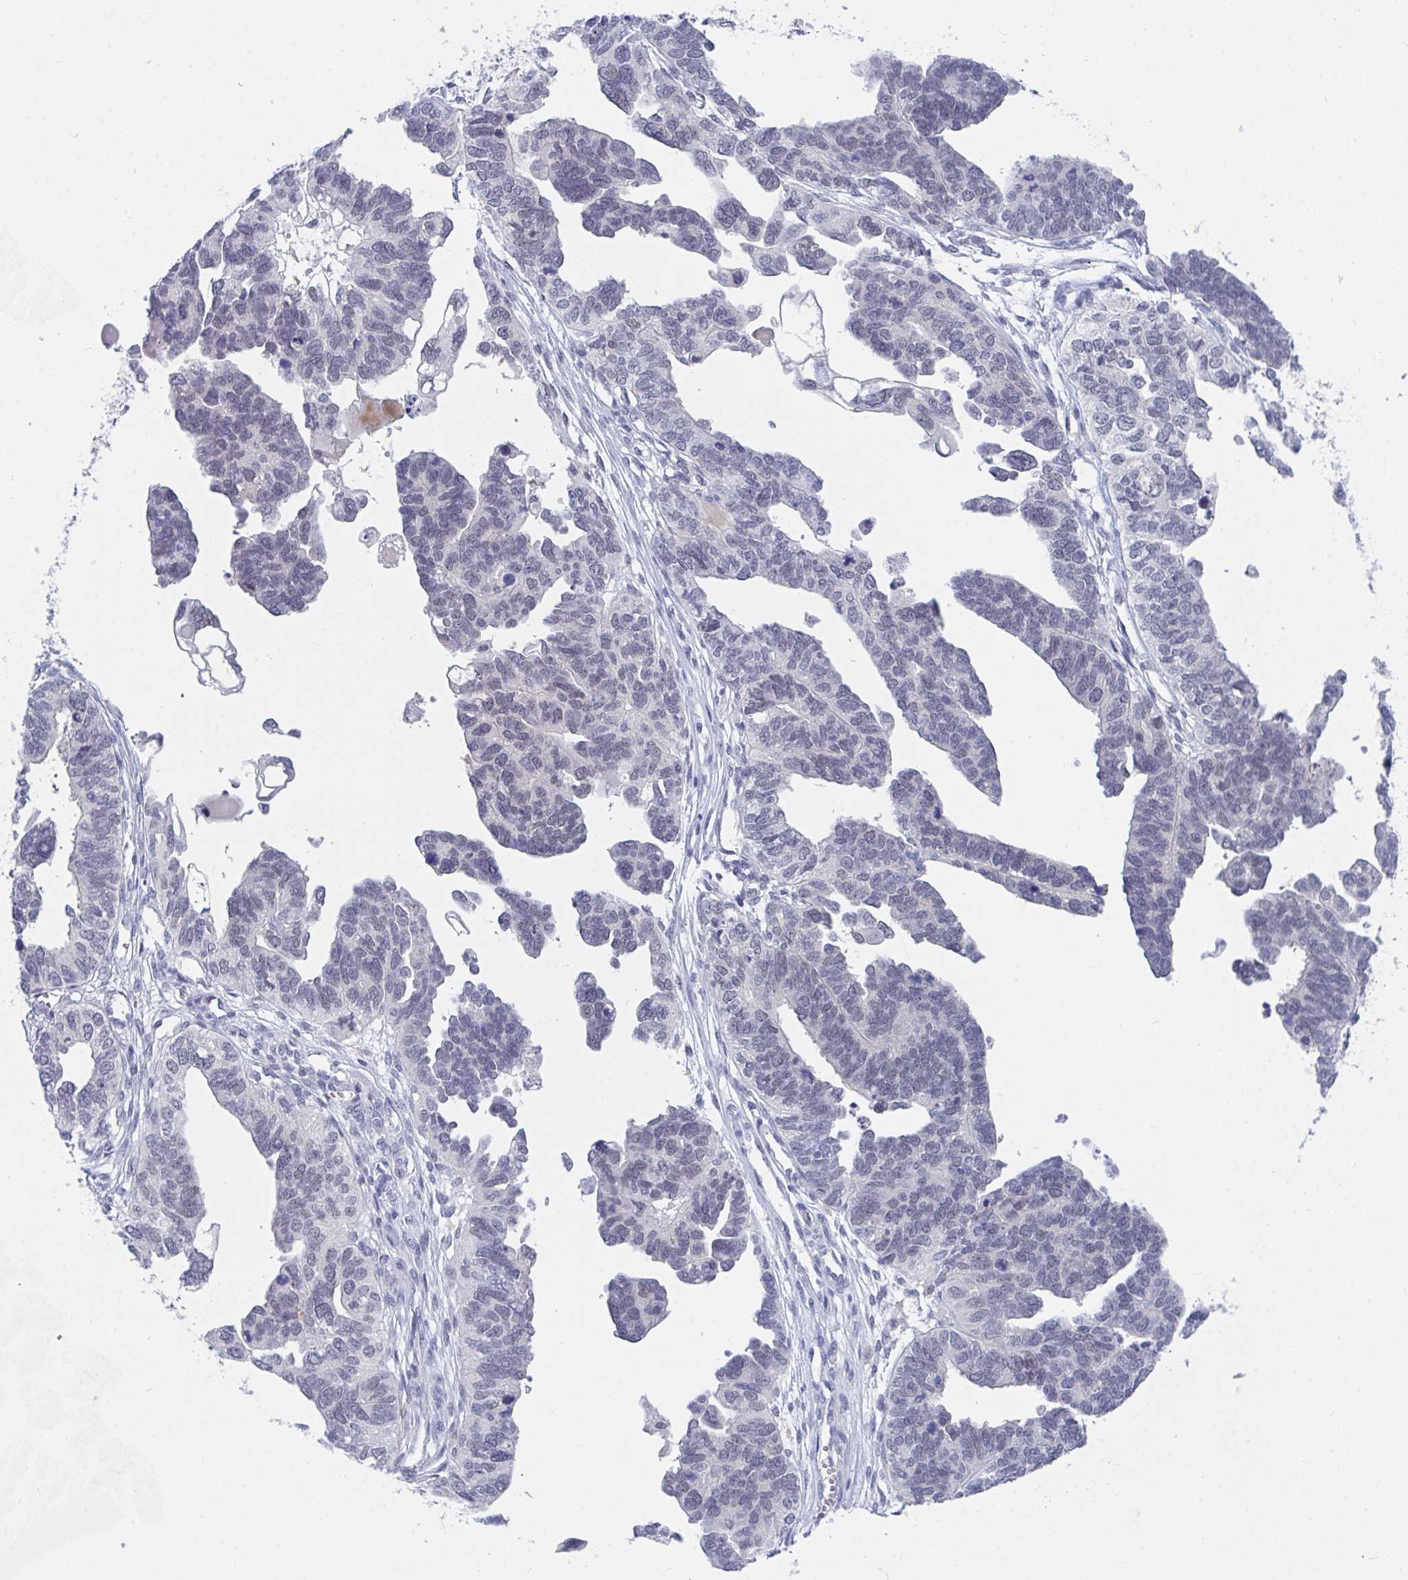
{"staining": {"intensity": "negative", "quantity": "none", "location": "none"}, "tissue": "ovarian cancer", "cell_type": "Tumor cells", "image_type": "cancer", "snomed": [{"axis": "morphology", "description": "Cystadenocarcinoma, serous, NOS"}, {"axis": "topography", "description": "Ovary"}], "caption": "Tumor cells show no significant expression in ovarian serous cystadenocarcinoma.", "gene": "DAOA", "patient": {"sex": "female", "age": 51}}